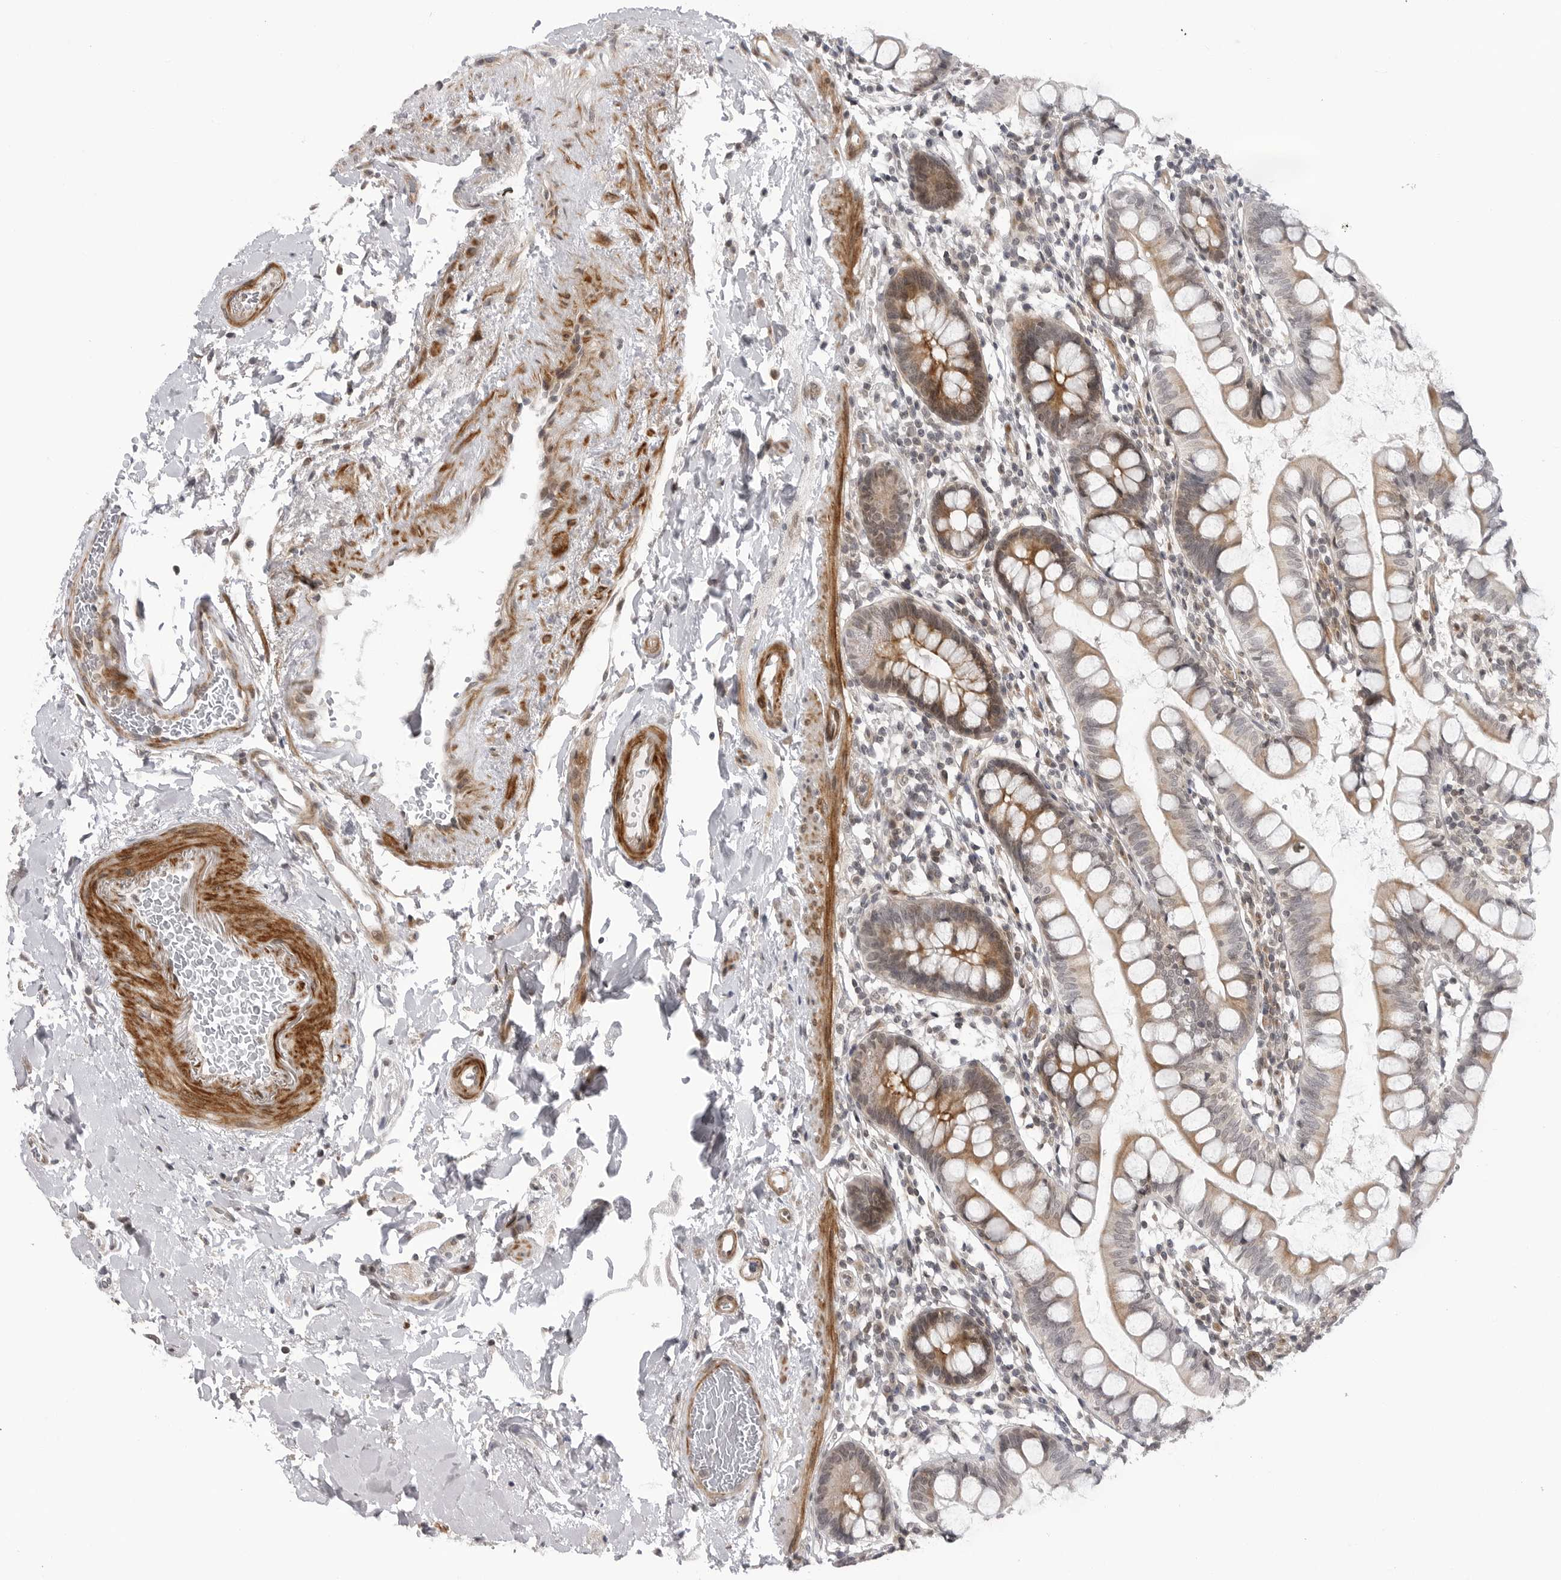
{"staining": {"intensity": "moderate", "quantity": "<25%", "location": "cytoplasmic/membranous"}, "tissue": "small intestine", "cell_type": "Glandular cells", "image_type": "normal", "snomed": [{"axis": "morphology", "description": "Normal tissue, NOS"}, {"axis": "topography", "description": "Small intestine"}], "caption": "Moderate cytoplasmic/membranous positivity is appreciated in about <25% of glandular cells in benign small intestine. Nuclei are stained in blue.", "gene": "ADAMTS5", "patient": {"sex": "female", "age": 84}}